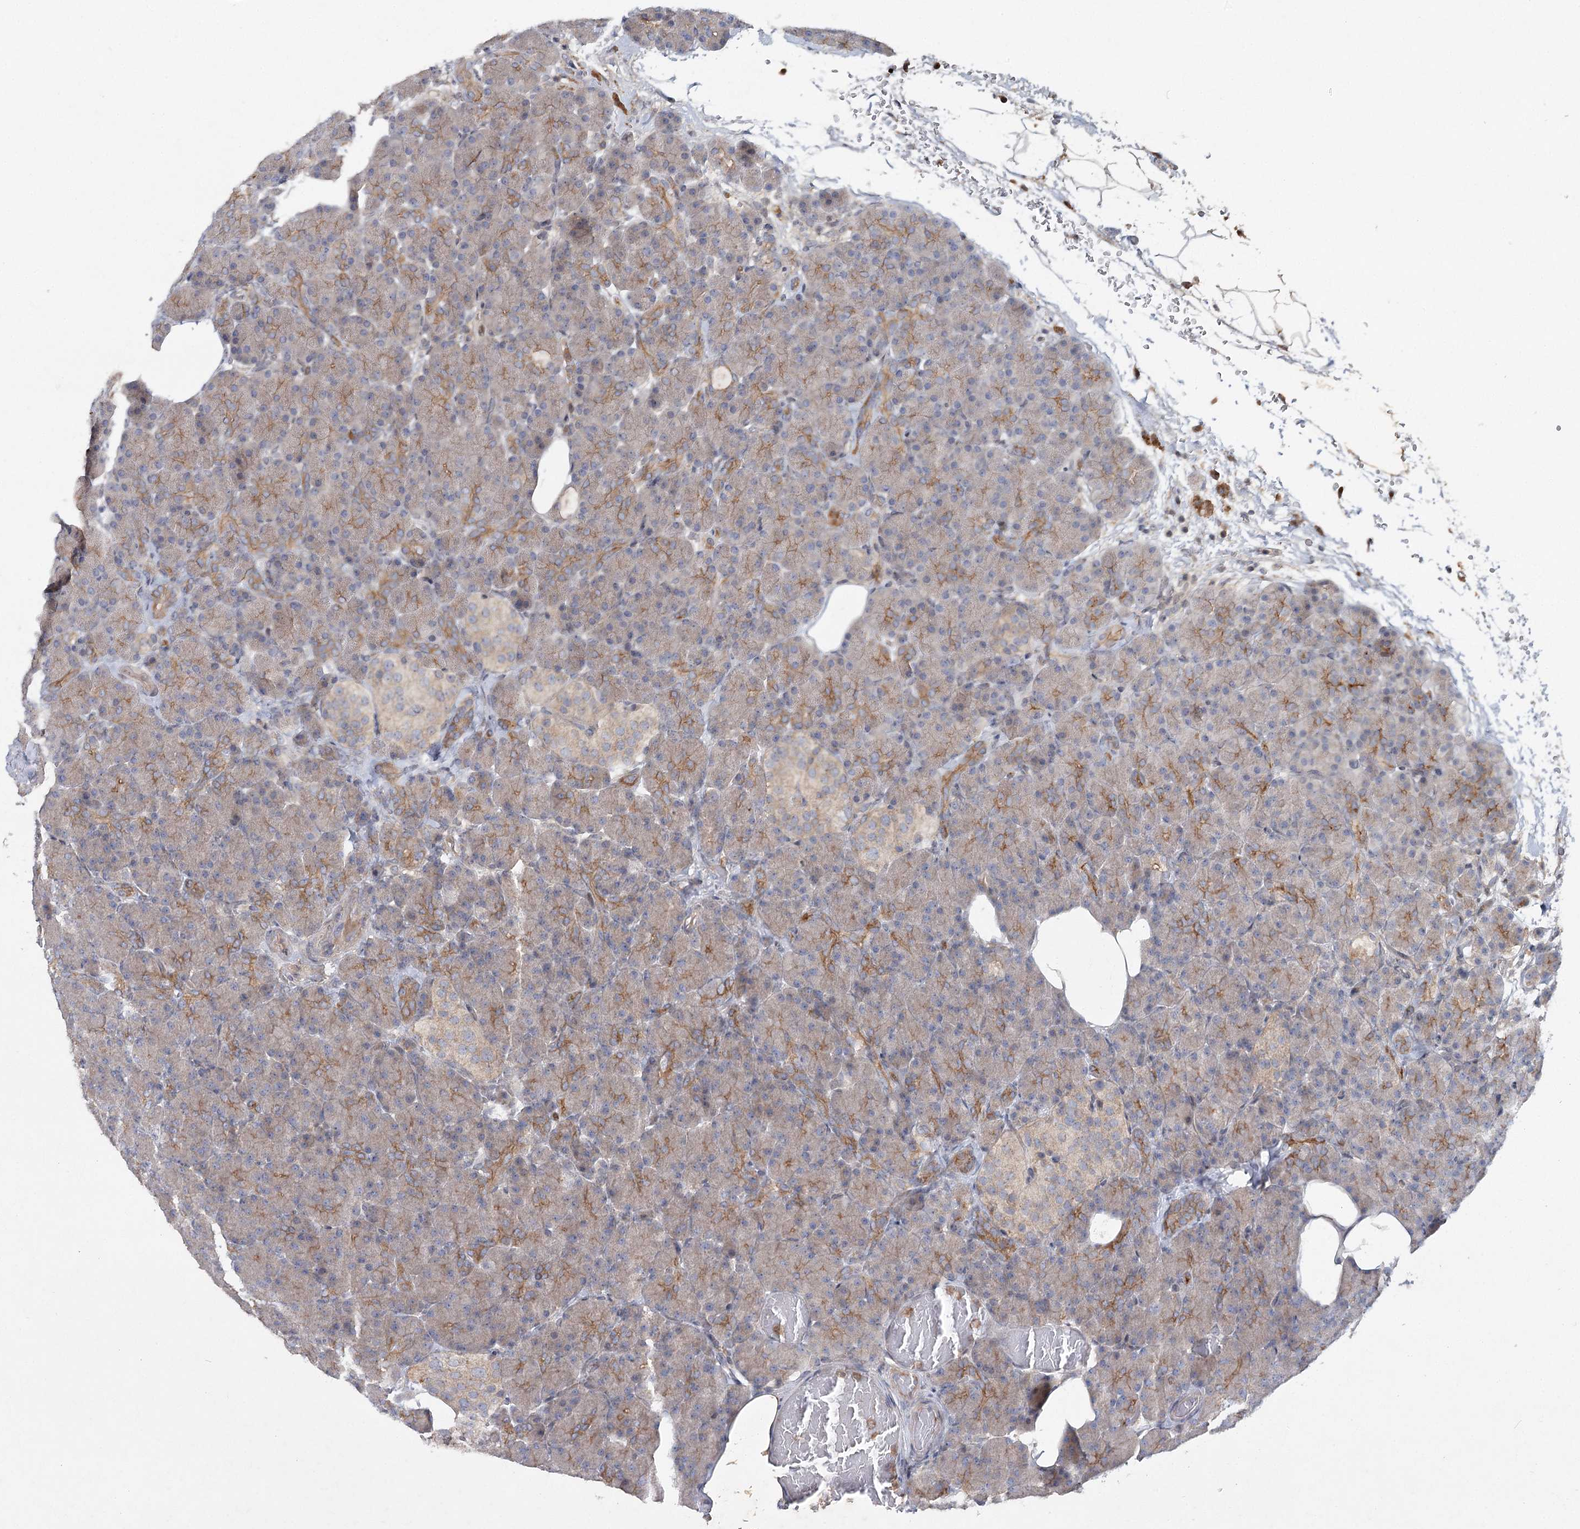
{"staining": {"intensity": "moderate", "quantity": "<25%", "location": "cytoplasmic/membranous"}, "tissue": "pancreas", "cell_type": "Exocrine glandular cells", "image_type": "normal", "snomed": [{"axis": "morphology", "description": "Normal tissue, NOS"}, {"axis": "topography", "description": "Pancreas"}], "caption": "Protein staining displays moderate cytoplasmic/membranous staining in approximately <25% of exocrine glandular cells in benign pancreas. Using DAB (brown) and hematoxylin (blue) stains, captured at high magnification using brightfield microscopy.", "gene": "MAP3K13", "patient": {"sex": "female", "age": 43}}